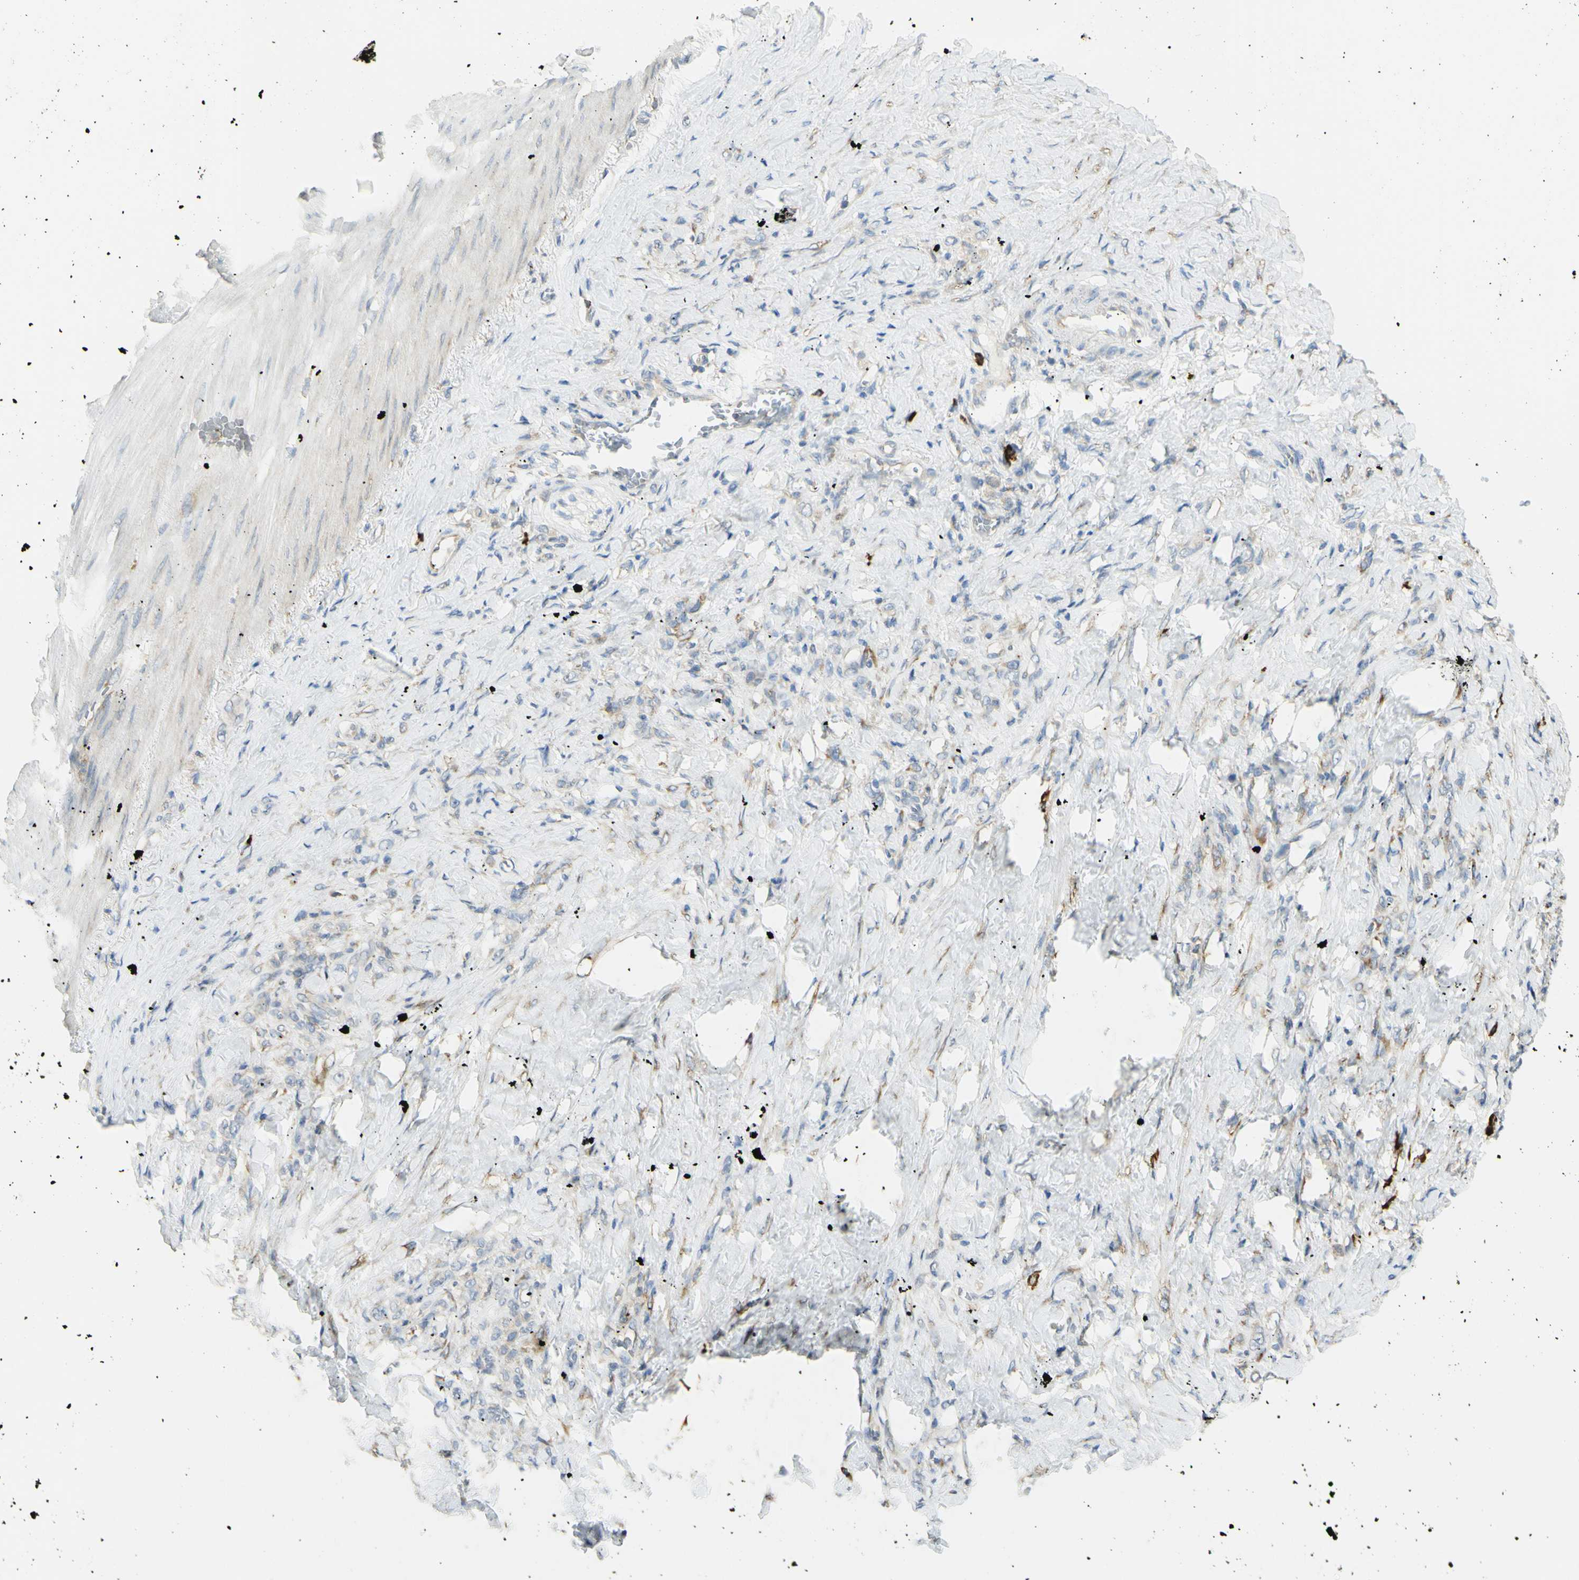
{"staining": {"intensity": "weak", "quantity": "25%-75%", "location": "cytoplasmic/membranous"}, "tissue": "stomach cancer", "cell_type": "Tumor cells", "image_type": "cancer", "snomed": [{"axis": "morphology", "description": "Adenocarcinoma, NOS"}, {"axis": "topography", "description": "Stomach"}], "caption": "IHC of human stomach adenocarcinoma shows low levels of weak cytoplasmic/membranous staining in approximately 25%-75% of tumor cells. The staining is performed using DAB (3,3'-diaminobenzidine) brown chromogen to label protein expression. The nuclei are counter-stained blue using hematoxylin.", "gene": "MANF", "patient": {"sex": "male", "age": 82}}